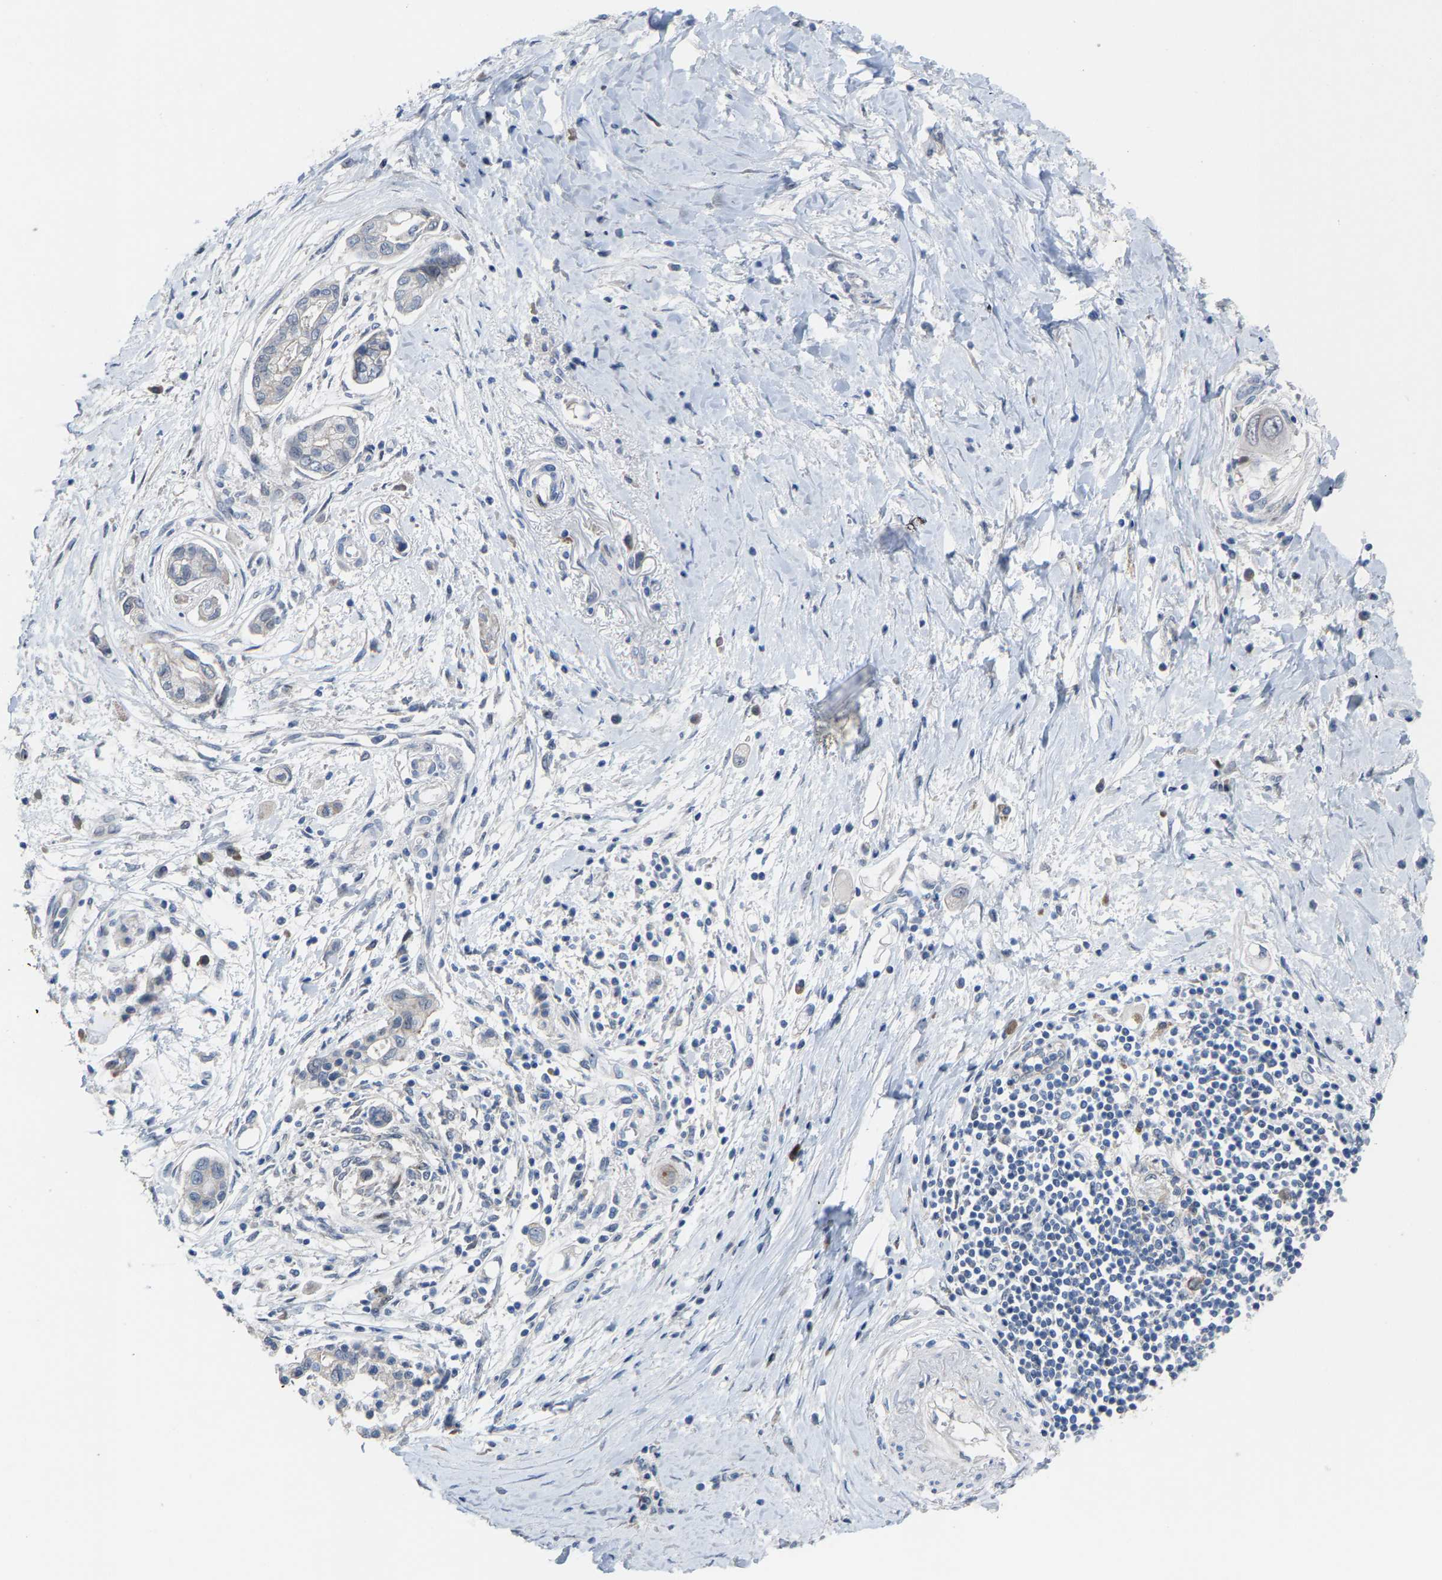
{"staining": {"intensity": "weak", "quantity": "<25%", "location": "cytoplasmic/membranous"}, "tissue": "pancreatic cancer", "cell_type": "Tumor cells", "image_type": "cancer", "snomed": [{"axis": "morphology", "description": "Adenocarcinoma, NOS"}, {"axis": "topography", "description": "Pancreas"}], "caption": "DAB (3,3'-diaminobenzidine) immunohistochemical staining of adenocarcinoma (pancreatic) exhibits no significant positivity in tumor cells.", "gene": "HAUS6", "patient": {"sex": "male", "age": 59}}